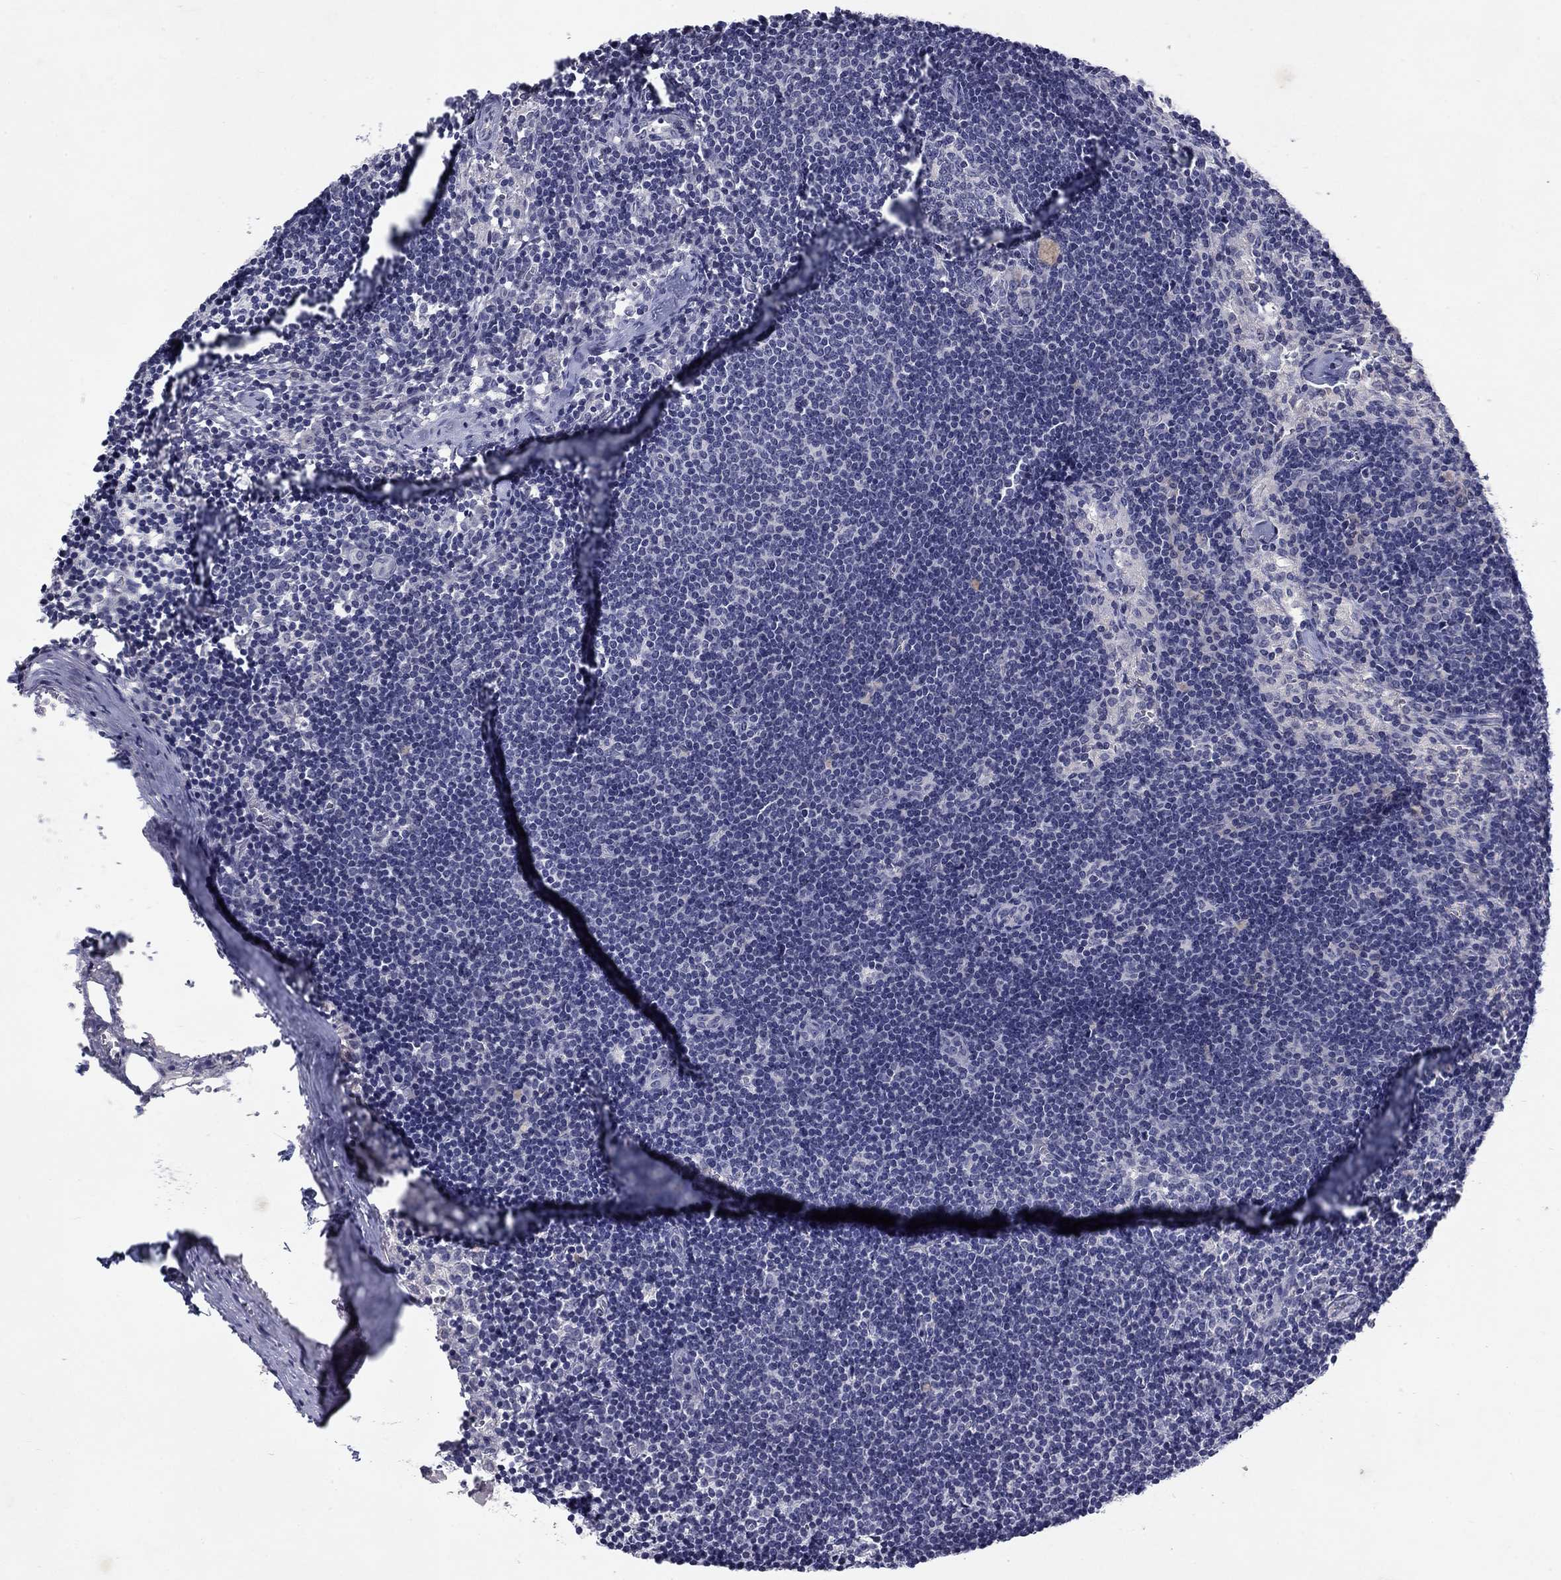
{"staining": {"intensity": "negative", "quantity": "none", "location": "none"}, "tissue": "lymph node", "cell_type": "Germinal center cells", "image_type": "normal", "snomed": [{"axis": "morphology", "description": "Normal tissue, NOS"}, {"axis": "topography", "description": "Lymph node"}], "caption": "This is an IHC micrograph of normal human lymph node. There is no staining in germinal center cells.", "gene": "CACNA1A", "patient": {"sex": "female", "age": 52}}